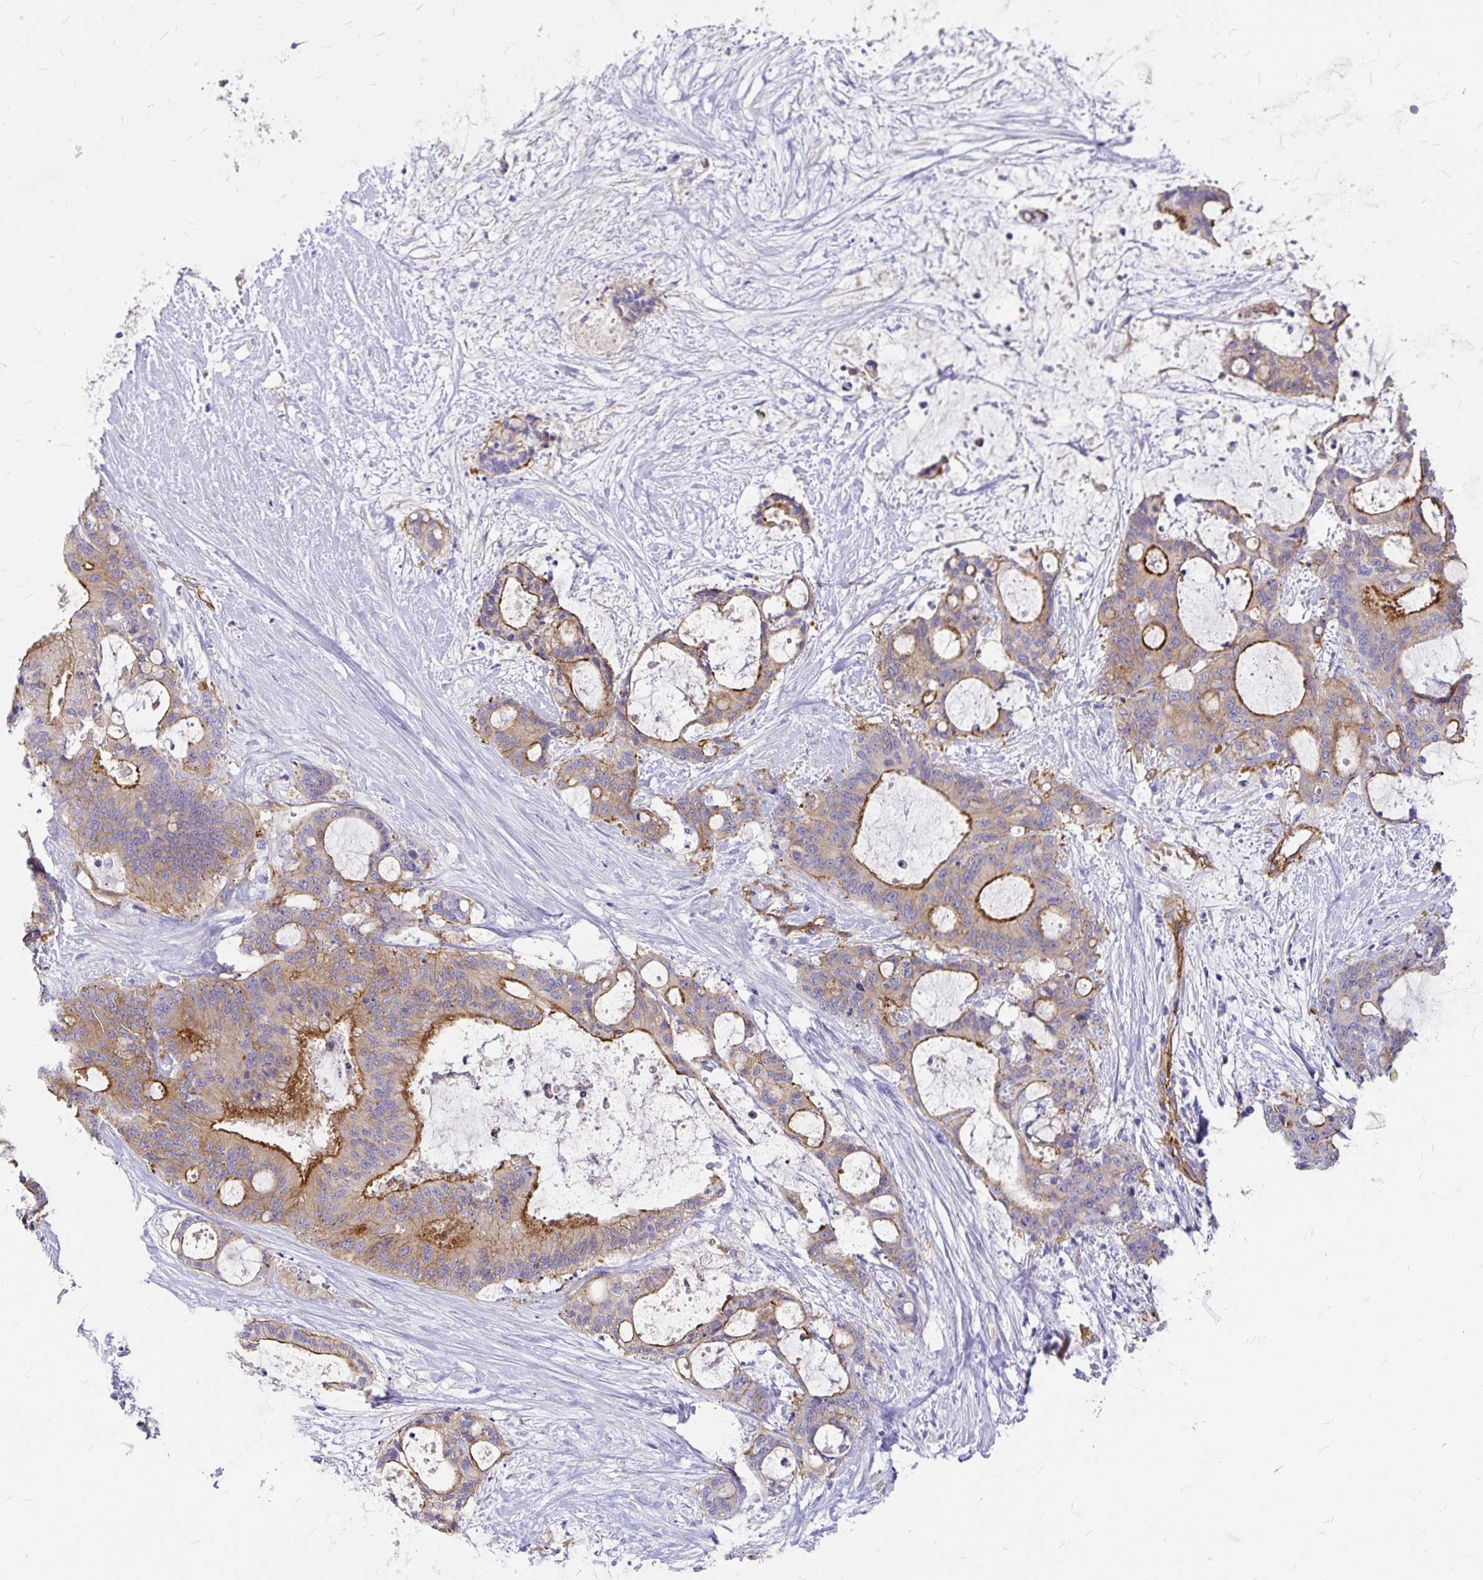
{"staining": {"intensity": "moderate", "quantity": "25%-75%", "location": "cytoplasmic/membranous"}, "tissue": "liver cancer", "cell_type": "Tumor cells", "image_type": "cancer", "snomed": [{"axis": "morphology", "description": "Normal tissue, NOS"}, {"axis": "morphology", "description": "Cholangiocarcinoma"}, {"axis": "topography", "description": "Liver"}, {"axis": "topography", "description": "Peripheral nerve tissue"}], "caption": "Liver cancer (cholangiocarcinoma) stained with DAB immunohistochemistry displays medium levels of moderate cytoplasmic/membranous positivity in about 25%-75% of tumor cells.", "gene": "MYO1B", "patient": {"sex": "female", "age": 73}}